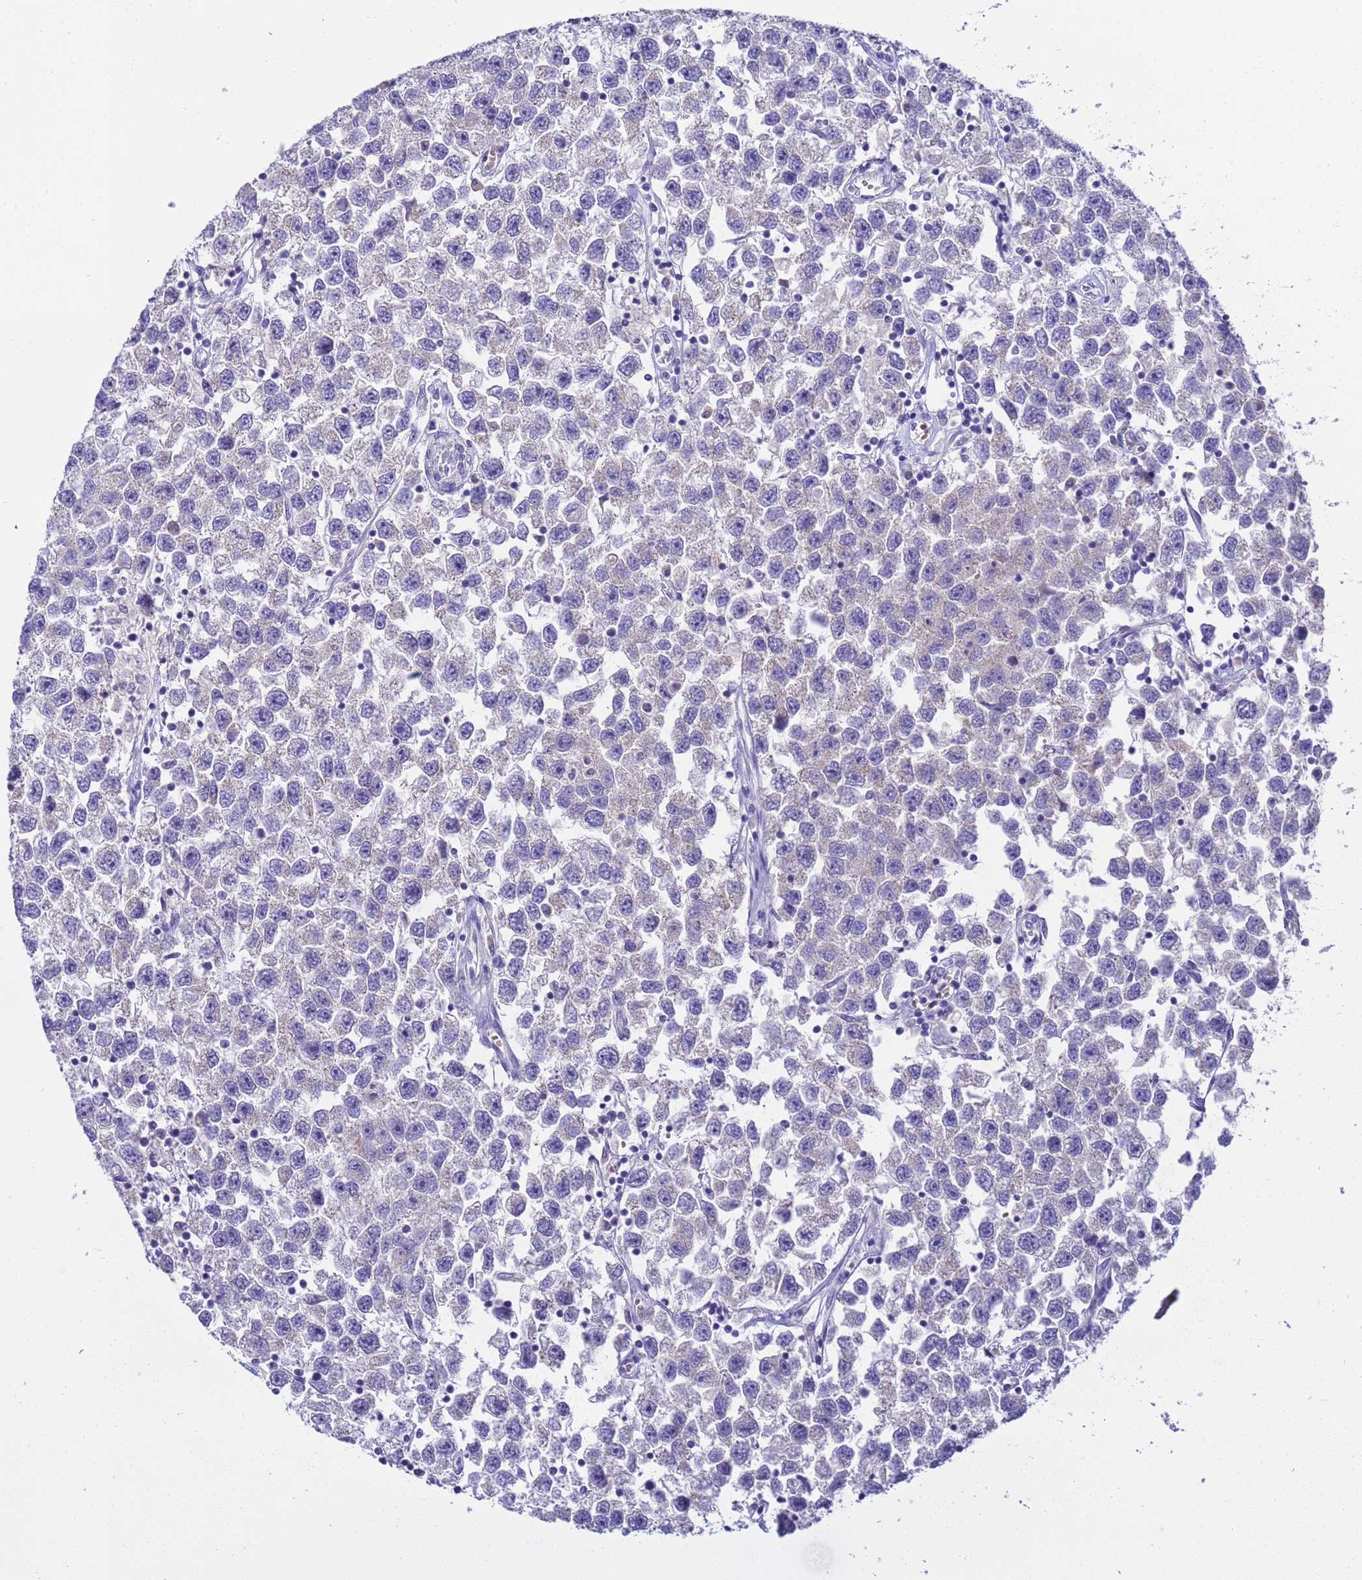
{"staining": {"intensity": "negative", "quantity": "none", "location": "none"}, "tissue": "testis cancer", "cell_type": "Tumor cells", "image_type": "cancer", "snomed": [{"axis": "morphology", "description": "Seminoma, NOS"}, {"axis": "topography", "description": "Testis"}], "caption": "Immunohistochemical staining of human testis seminoma displays no significant staining in tumor cells.", "gene": "RIPPLY2", "patient": {"sex": "male", "age": 26}}